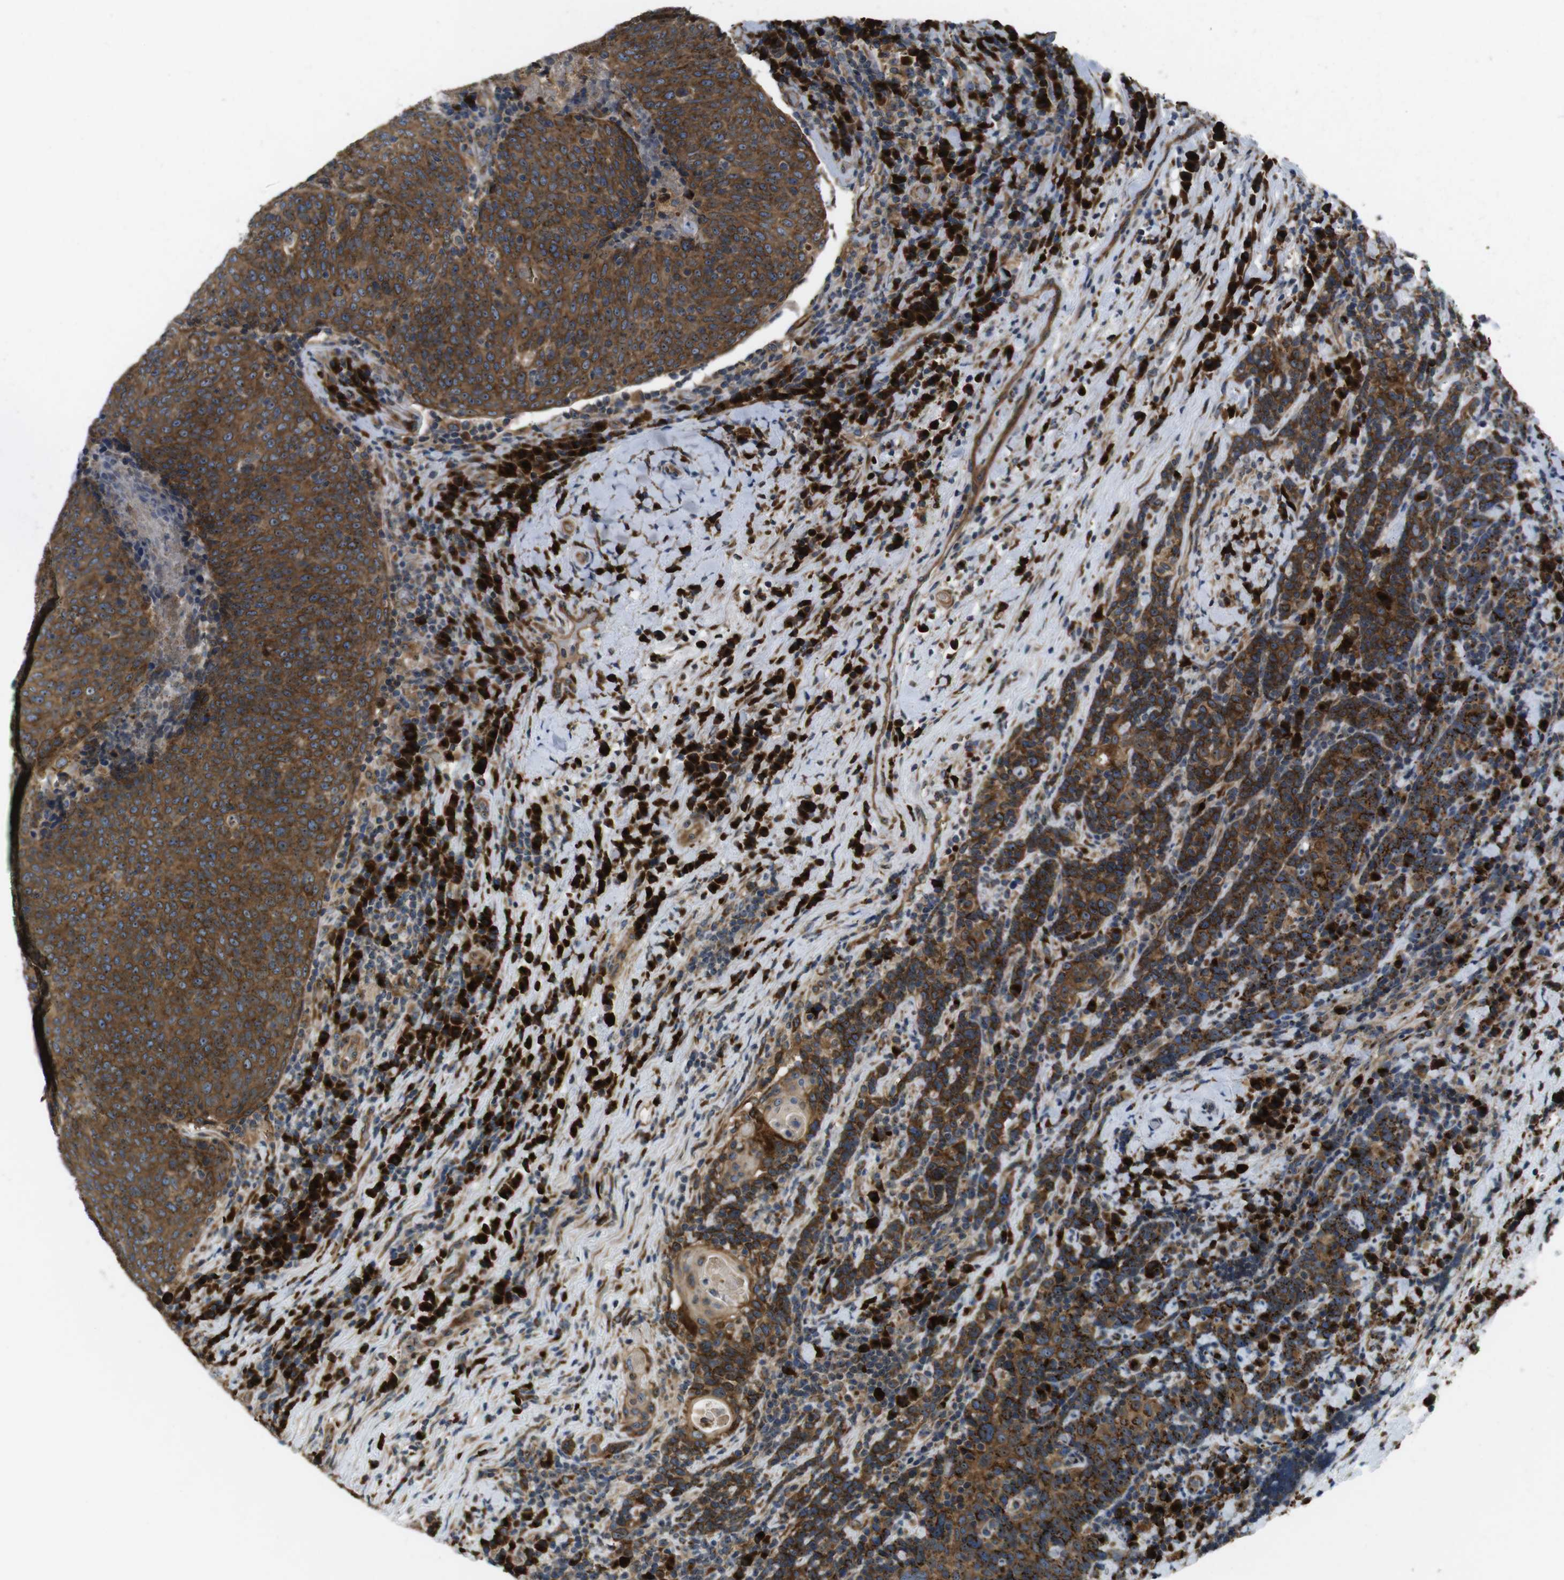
{"staining": {"intensity": "strong", "quantity": ">75%", "location": "cytoplasmic/membranous"}, "tissue": "head and neck cancer", "cell_type": "Tumor cells", "image_type": "cancer", "snomed": [{"axis": "morphology", "description": "Squamous cell carcinoma, NOS"}, {"axis": "morphology", "description": "Squamous cell carcinoma, metastatic, NOS"}, {"axis": "topography", "description": "Lymph node"}, {"axis": "topography", "description": "Head-Neck"}], "caption": "A brown stain labels strong cytoplasmic/membranous positivity of a protein in human head and neck squamous cell carcinoma tumor cells. (Brightfield microscopy of DAB IHC at high magnification).", "gene": "TMEM143", "patient": {"sex": "male", "age": 62}}